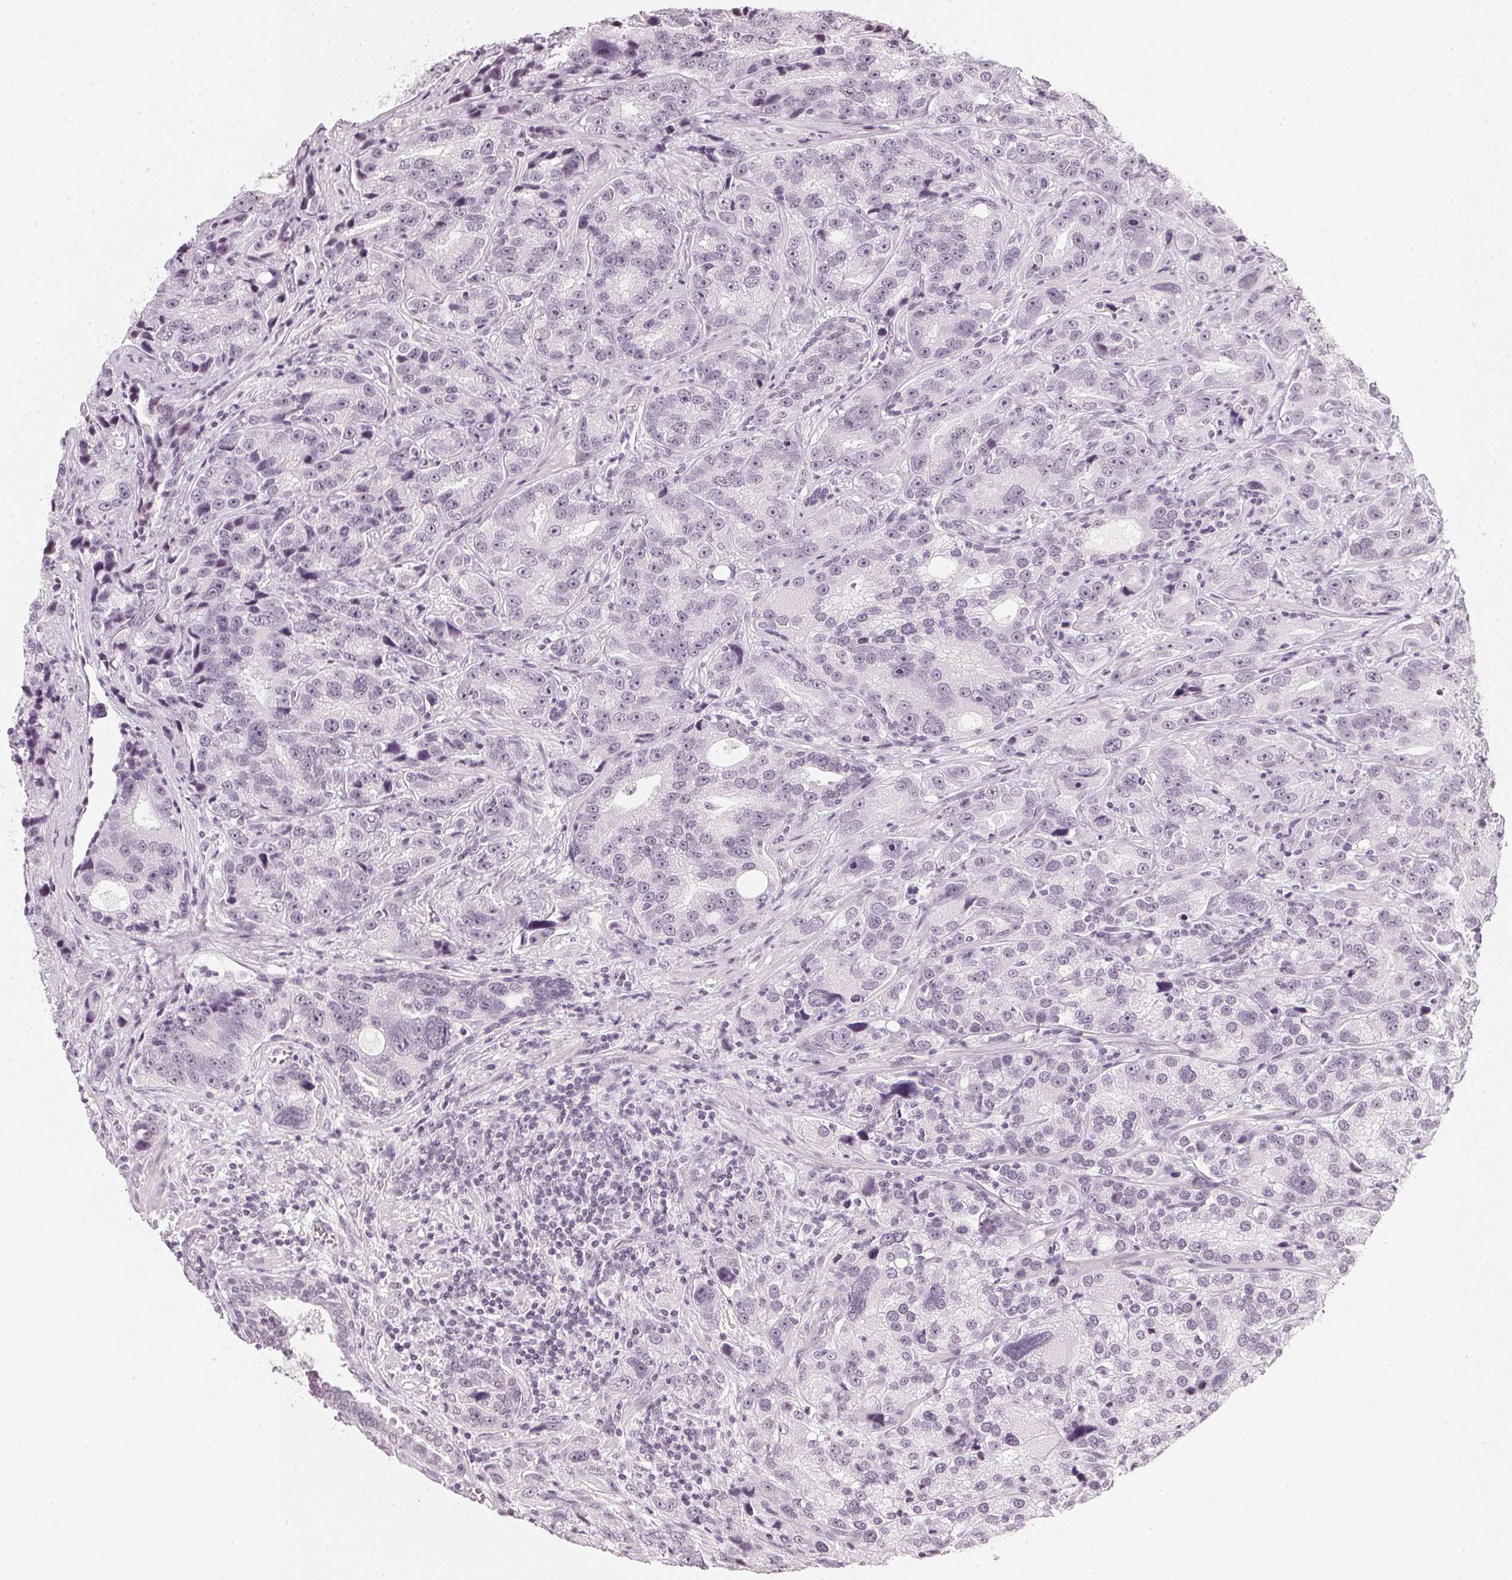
{"staining": {"intensity": "negative", "quantity": "none", "location": "none"}, "tissue": "prostate cancer", "cell_type": "Tumor cells", "image_type": "cancer", "snomed": [{"axis": "morphology", "description": "Adenocarcinoma, NOS"}, {"axis": "topography", "description": "Prostate"}], "caption": "Prostate cancer was stained to show a protein in brown. There is no significant positivity in tumor cells. (Brightfield microscopy of DAB IHC at high magnification).", "gene": "DNAJC6", "patient": {"sex": "male", "age": 63}}